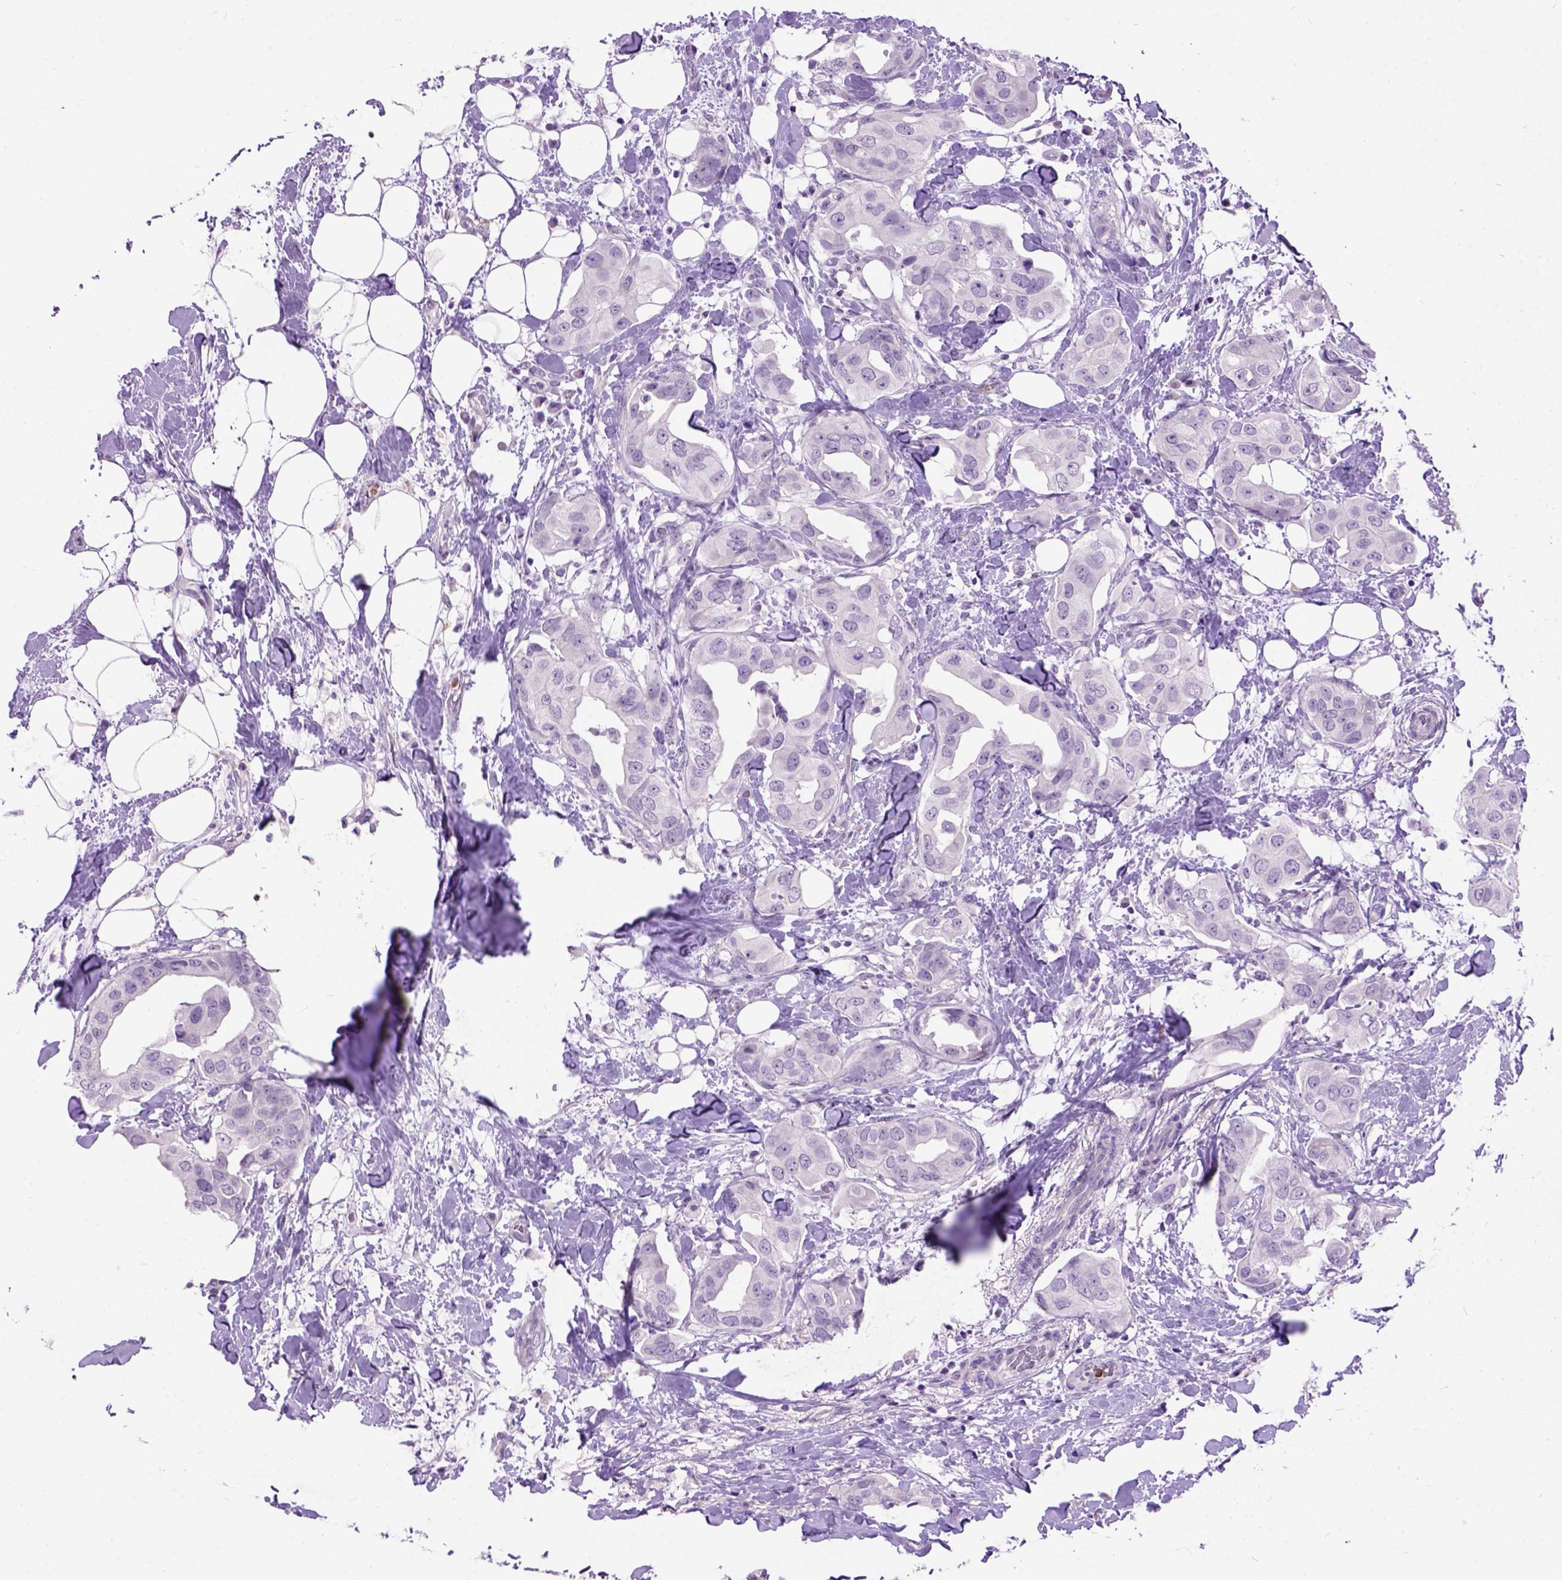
{"staining": {"intensity": "negative", "quantity": "none", "location": "none"}, "tissue": "breast cancer", "cell_type": "Tumor cells", "image_type": "cancer", "snomed": [{"axis": "morphology", "description": "Normal tissue, NOS"}, {"axis": "morphology", "description": "Duct carcinoma"}, {"axis": "topography", "description": "Breast"}], "caption": "This histopathology image is of breast cancer stained with immunohistochemistry to label a protein in brown with the nuclei are counter-stained blue. There is no staining in tumor cells.", "gene": "MAPT", "patient": {"sex": "female", "age": 40}}